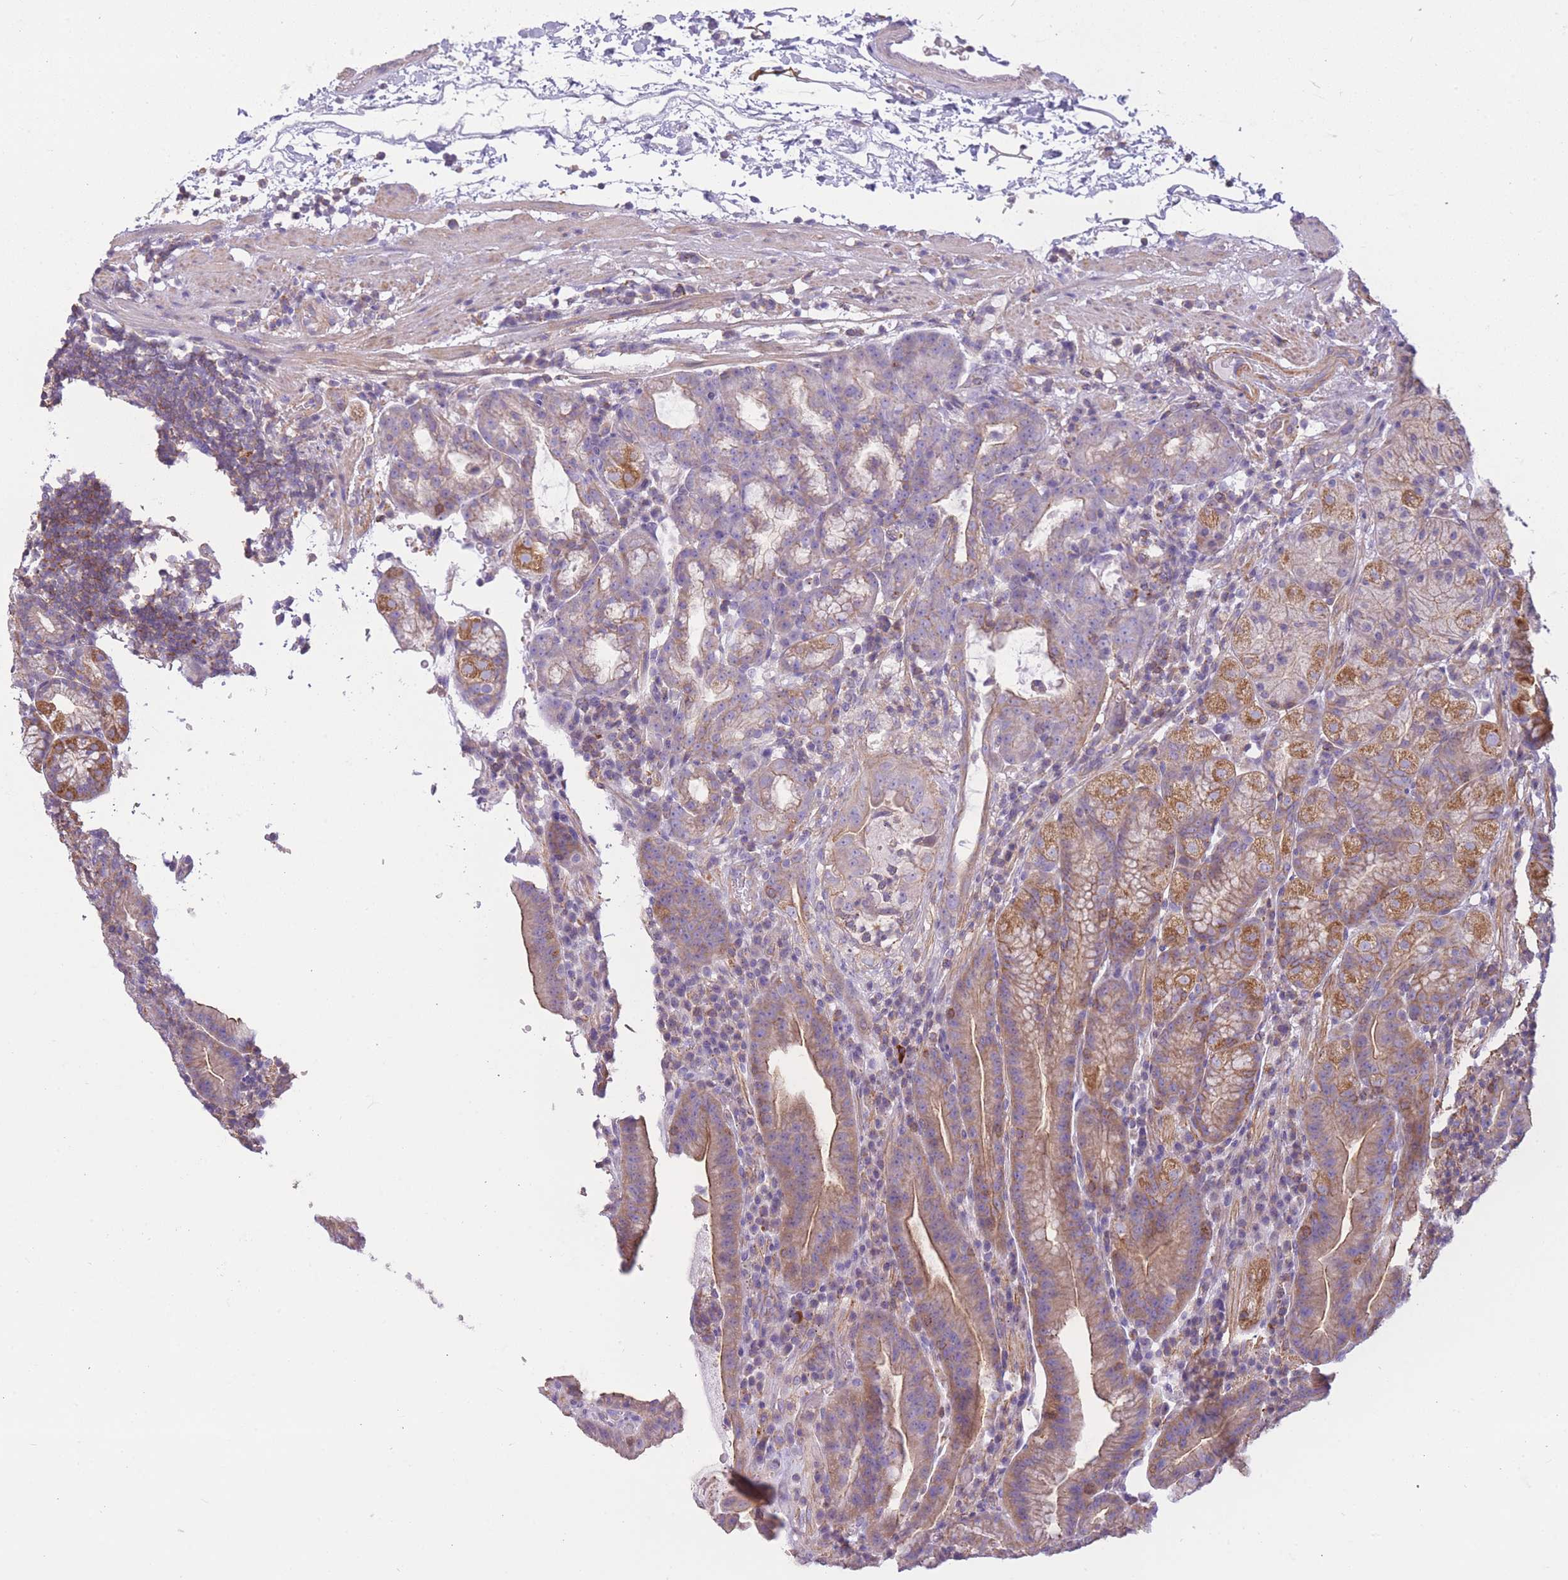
{"staining": {"intensity": "moderate", "quantity": "<25%", "location": "cytoplasmic/membranous"}, "tissue": "stomach", "cell_type": "Glandular cells", "image_type": "normal", "snomed": [{"axis": "morphology", "description": "Normal tissue, NOS"}, {"axis": "morphology", "description": "Inflammation, NOS"}, {"axis": "topography", "description": "Stomach"}], "caption": "Brown immunohistochemical staining in benign stomach reveals moderate cytoplasmic/membranous staining in approximately <25% of glandular cells.", "gene": "PDHA1", "patient": {"sex": "male", "age": 79}}